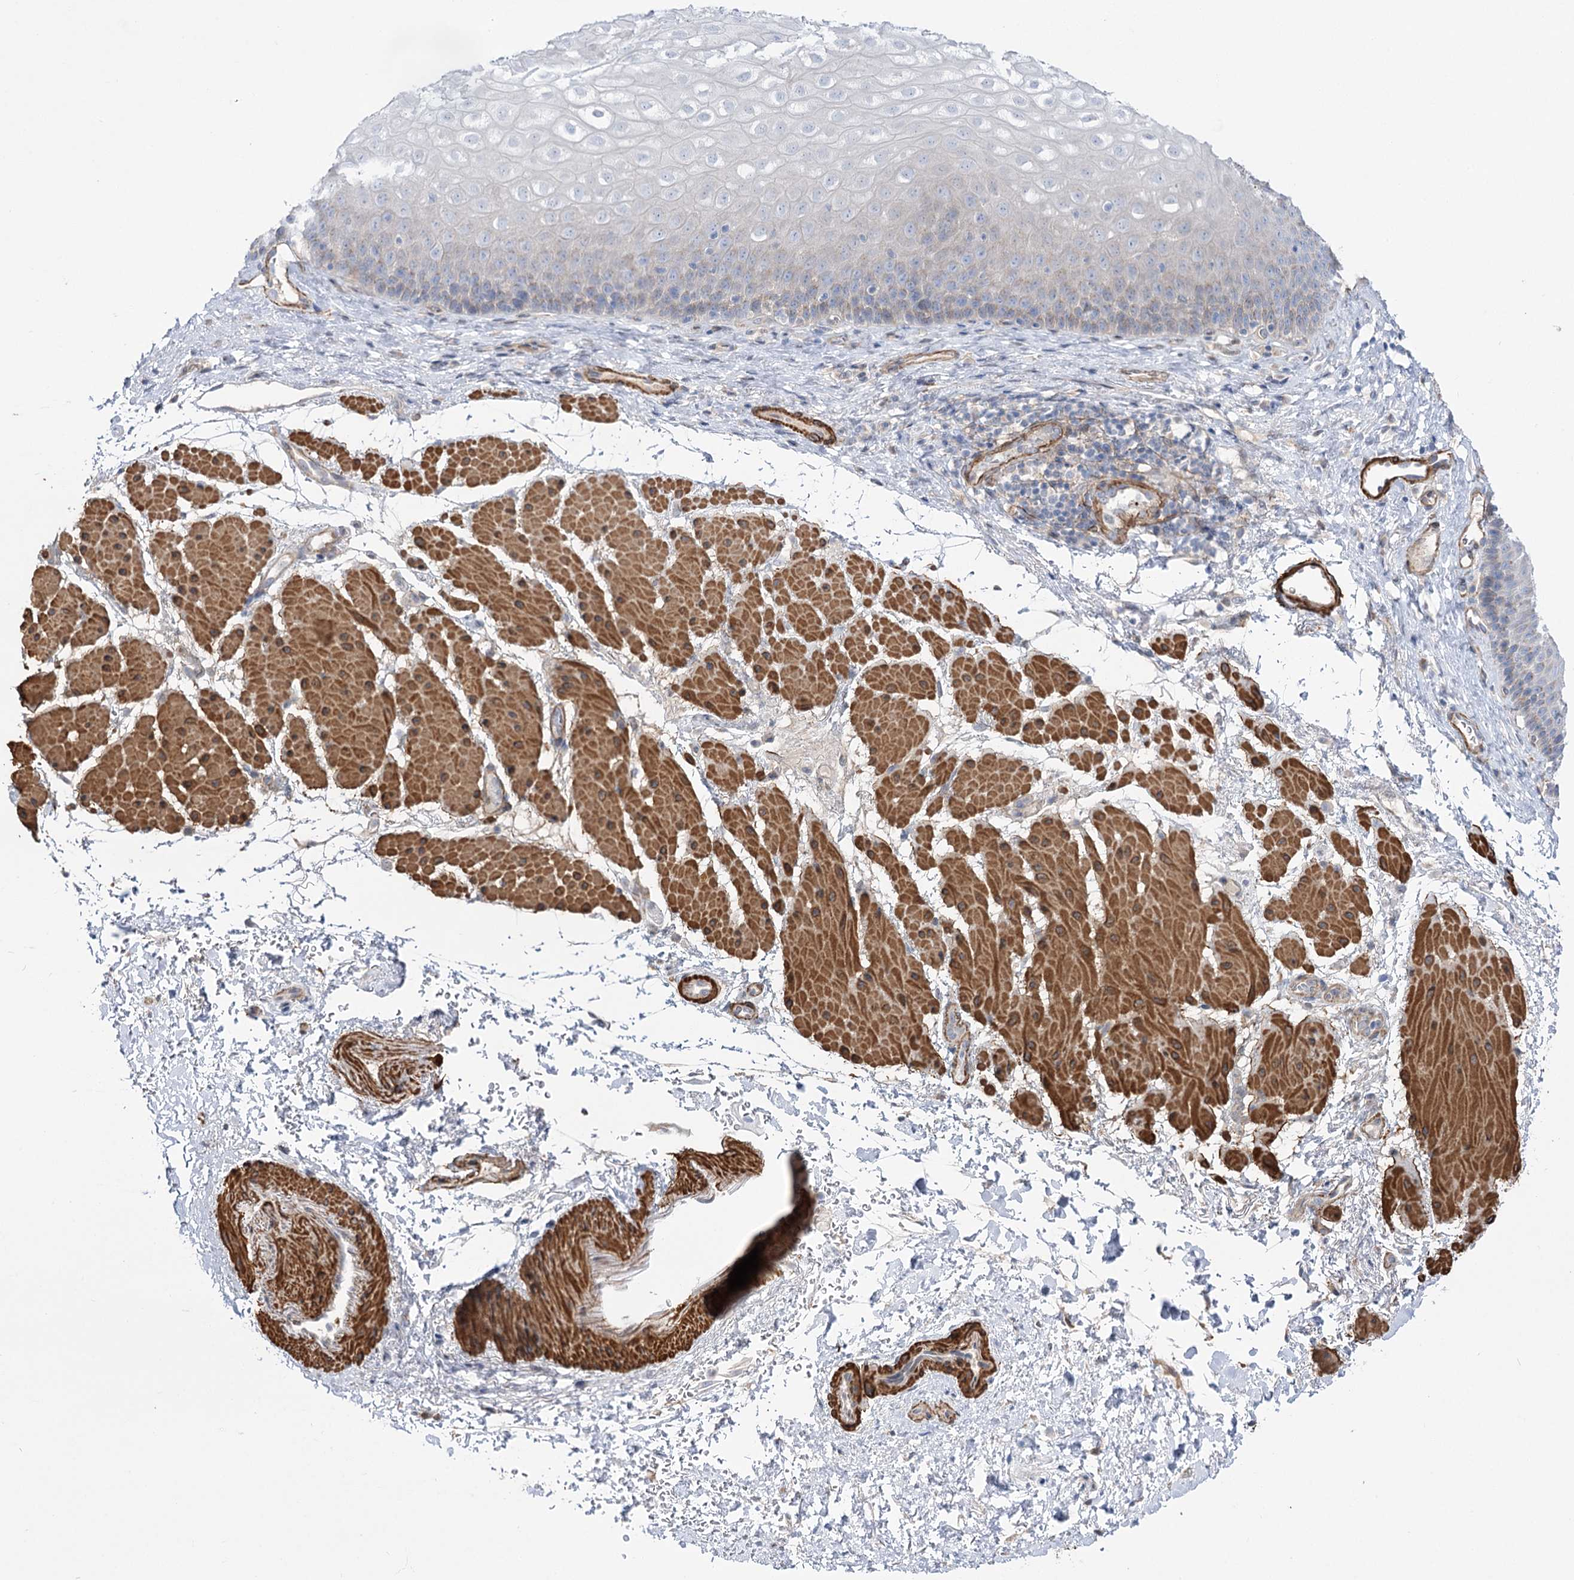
{"staining": {"intensity": "negative", "quantity": "none", "location": "none"}, "tissue": "esophagus", "cell_type": "Squamous epithelial cells", "image_type": "normal", "snomed": [{"axis": "morphology", "description": "Normal tissue, NOS"}, {"axis": "topography", "description": "Esophagus"}], "caption": "Photomicrograph shows no significant protein staining in squamous epithelial cells of benign esophagus.", "gene": "WASHC3", "patient": {"sex": "female", "age": 66}}